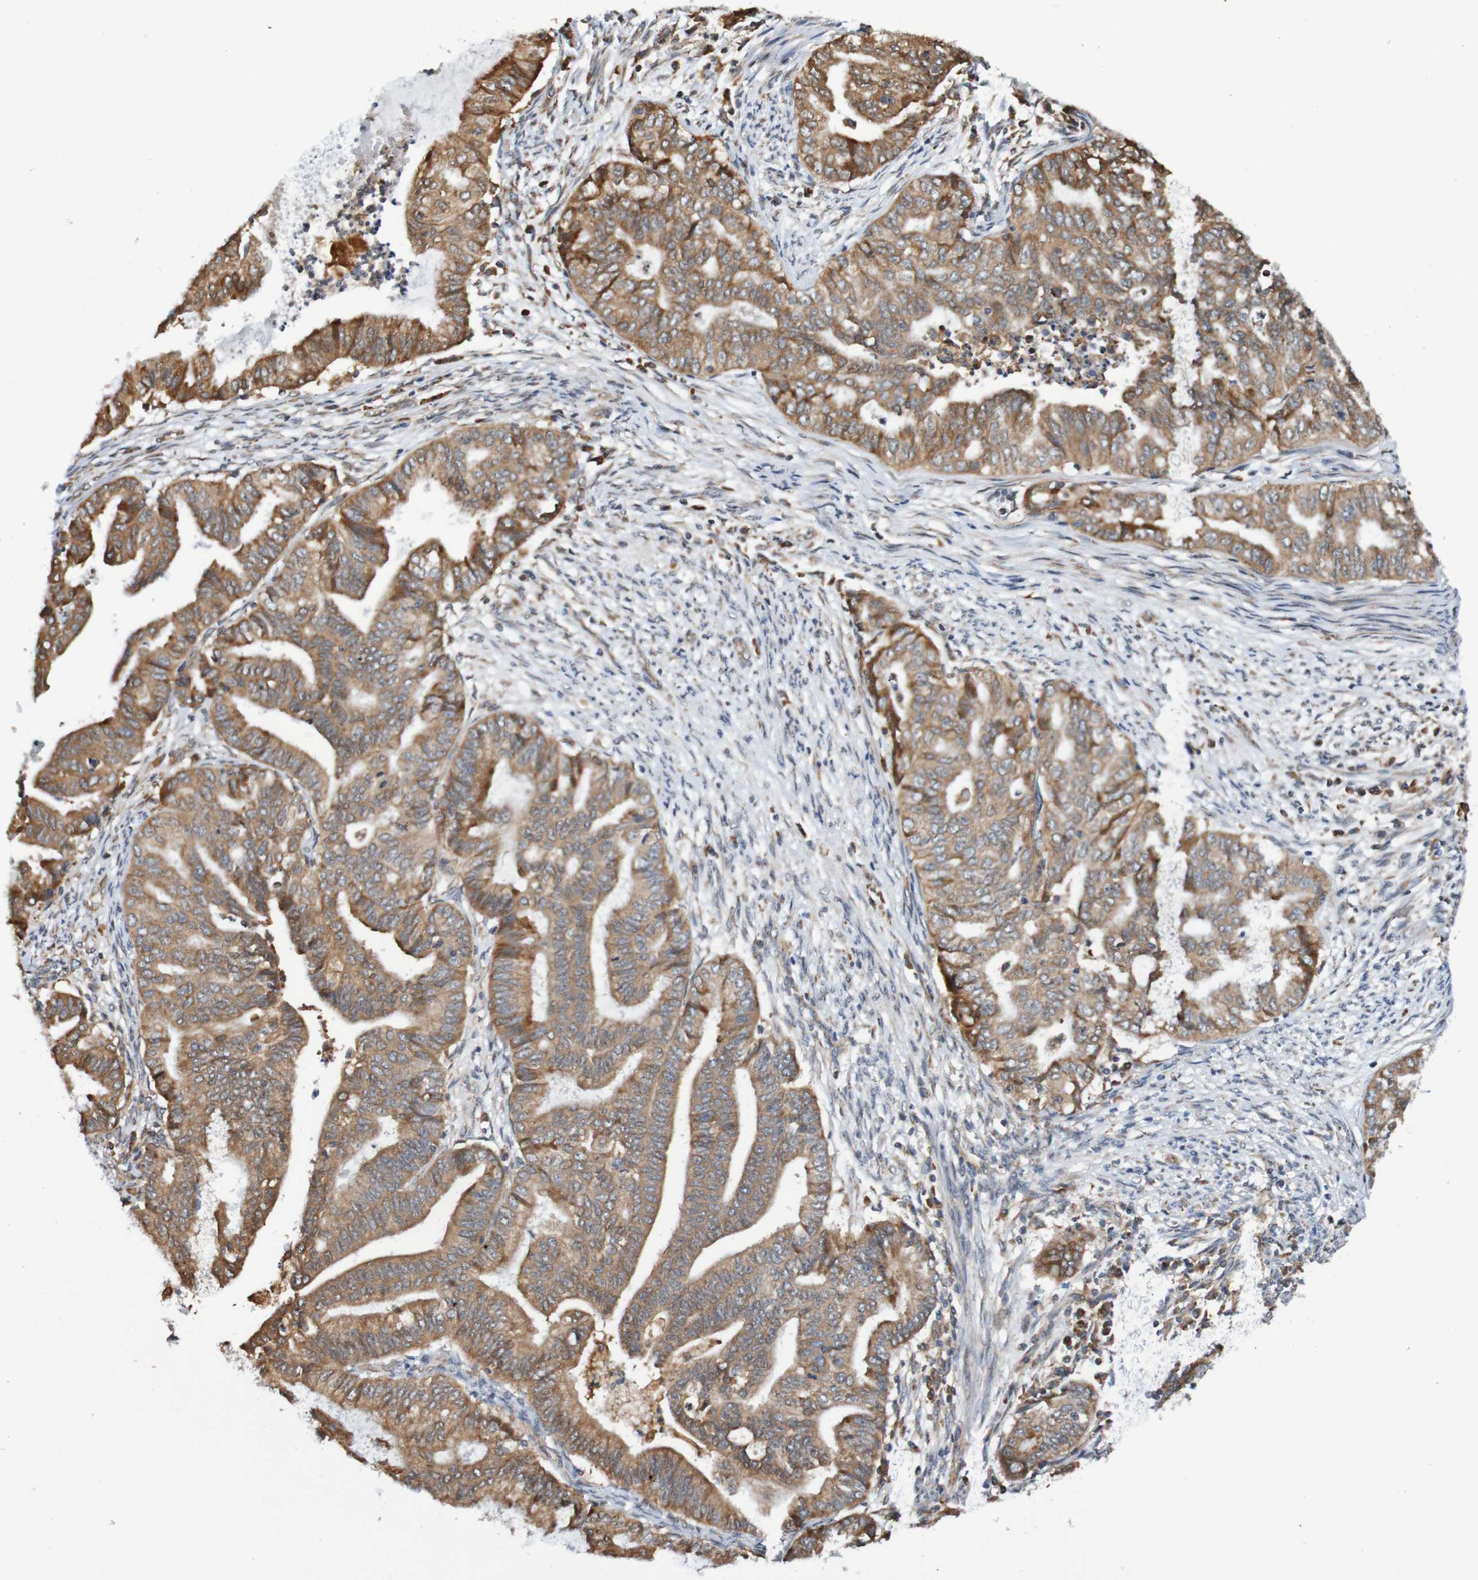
{"staining": {"intensity": "moderate", "quantity": ">75%", "location": "cytoplasmic/membranous"}, "tissue": "endometrial cancer", "cell_type": "Tumor cells", "image_type": "cancer", "snomed": [{"axis": "morphology", "description": "Adenocarcinoma, NOS"}, {"axis": "topography", "description": "Endometrium"}], "caption": "The image reveals staining of adenocarcinoma (endometrial), revealing moderate cytoplasmic/membranous protein positivity (brown color) within tumor cells.", "gene": "AXIN1", "patient": {"sex": "female", "age": 79}}